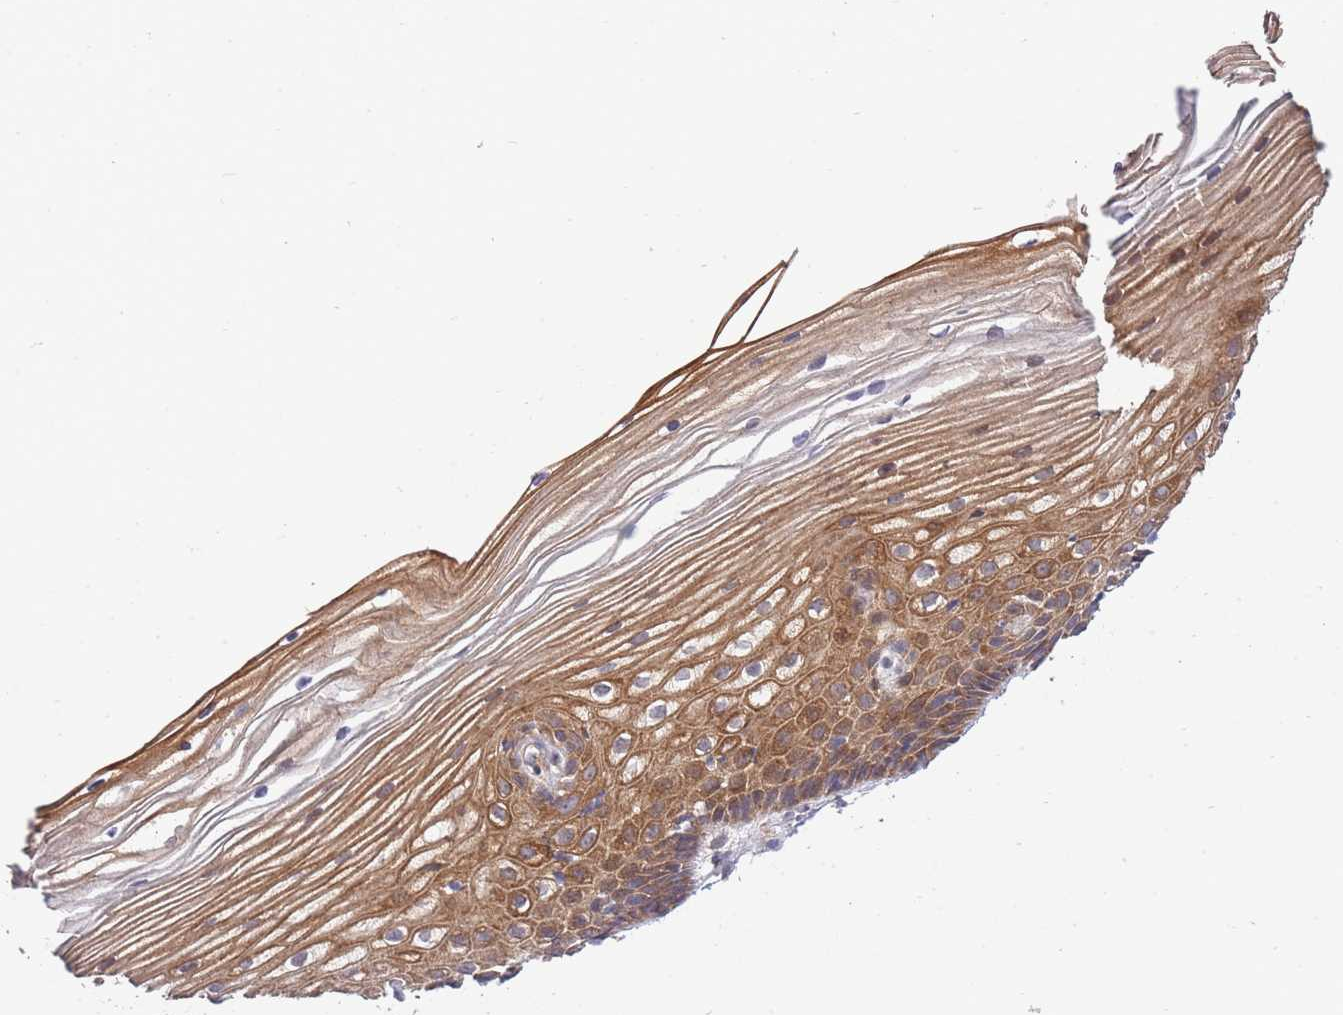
{"staining": {"intensity": "moderate", "quantity": "25%-75%", "location": "cytoplasmic/membranous"}, "tissue": "cervix", "cell_type": "Glandular cells", "image_type": "normal", "snomed": [{"axis": "morphology", "description": "Normal tissue, NOS"}, {"axis": "topography", "description": "Cervix"}], "caption": "Protein analysis of normal cervix exhibits moderate cytoplasmic/membranous expression in about 25%-75% of glandular cells.", "gene": "EIF2B2", "patient": {"sex": "female", "age": 40}}